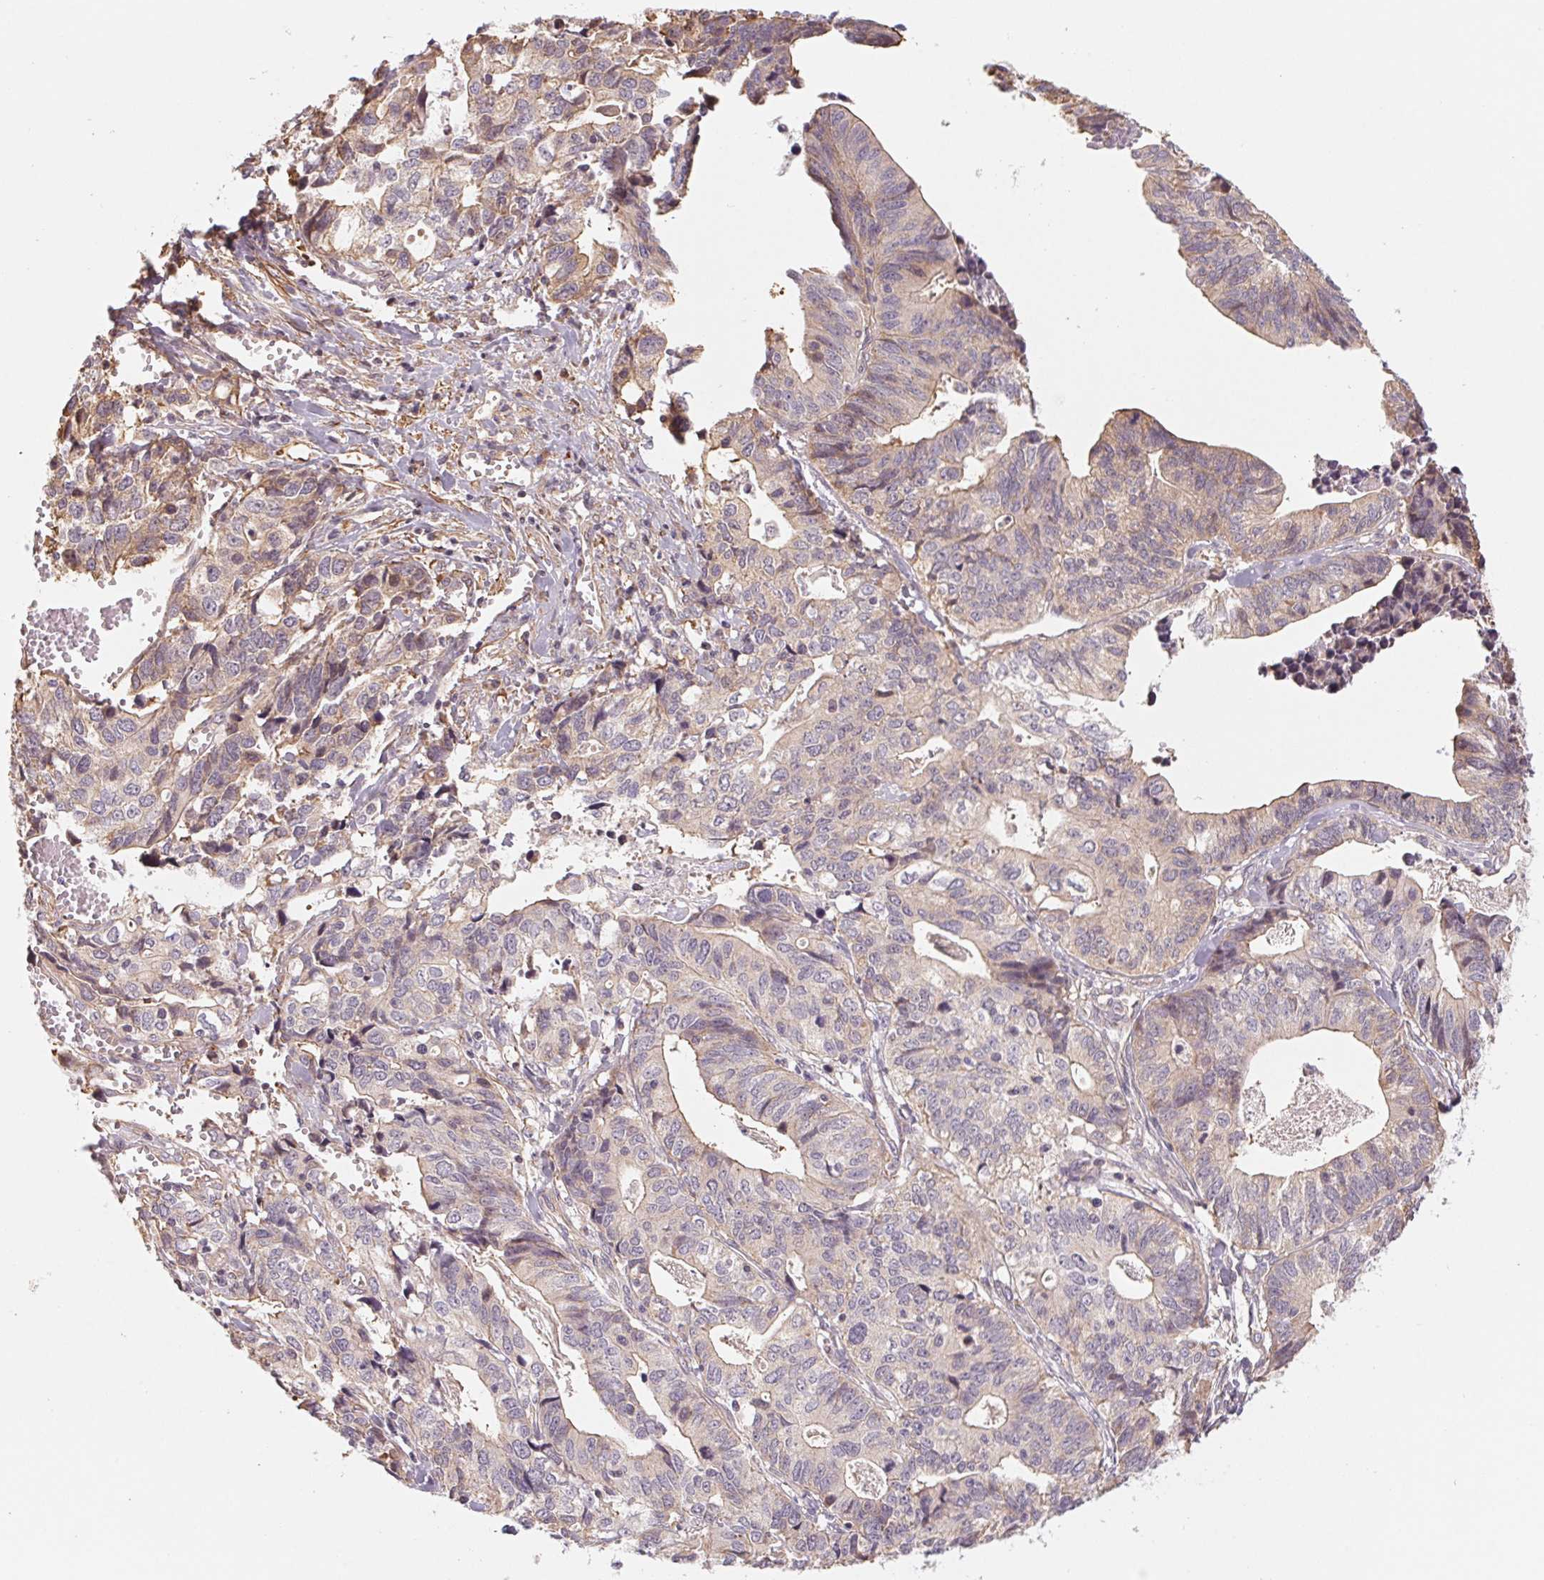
{"staining": {"intensity": "moderate", "quantity": "25%-75%", "location": "cytoplasmic/membranous"}, "tissue": "stomach cancer", "cell_type": "Tumor cells", "image_type": "cancer", "snomed": [{"axis": "morphology", "description": "Adenocarcinoma, NOS"}, {"axis": "topography", "description": "Stomach, upper"}], "caption": "DAB (3,3'-diaminobenzidine) immunohistochemical staining of human stomach adenocarcinoma reveals moderate cytoplasmic/membranous protein staining in approximately 25%-75% of tumor cells. (DAB = brown stain, brightfield microscopy at high magnification).", "gene": "CCDC112", "patient": {"sex": "female", "age": 67}}